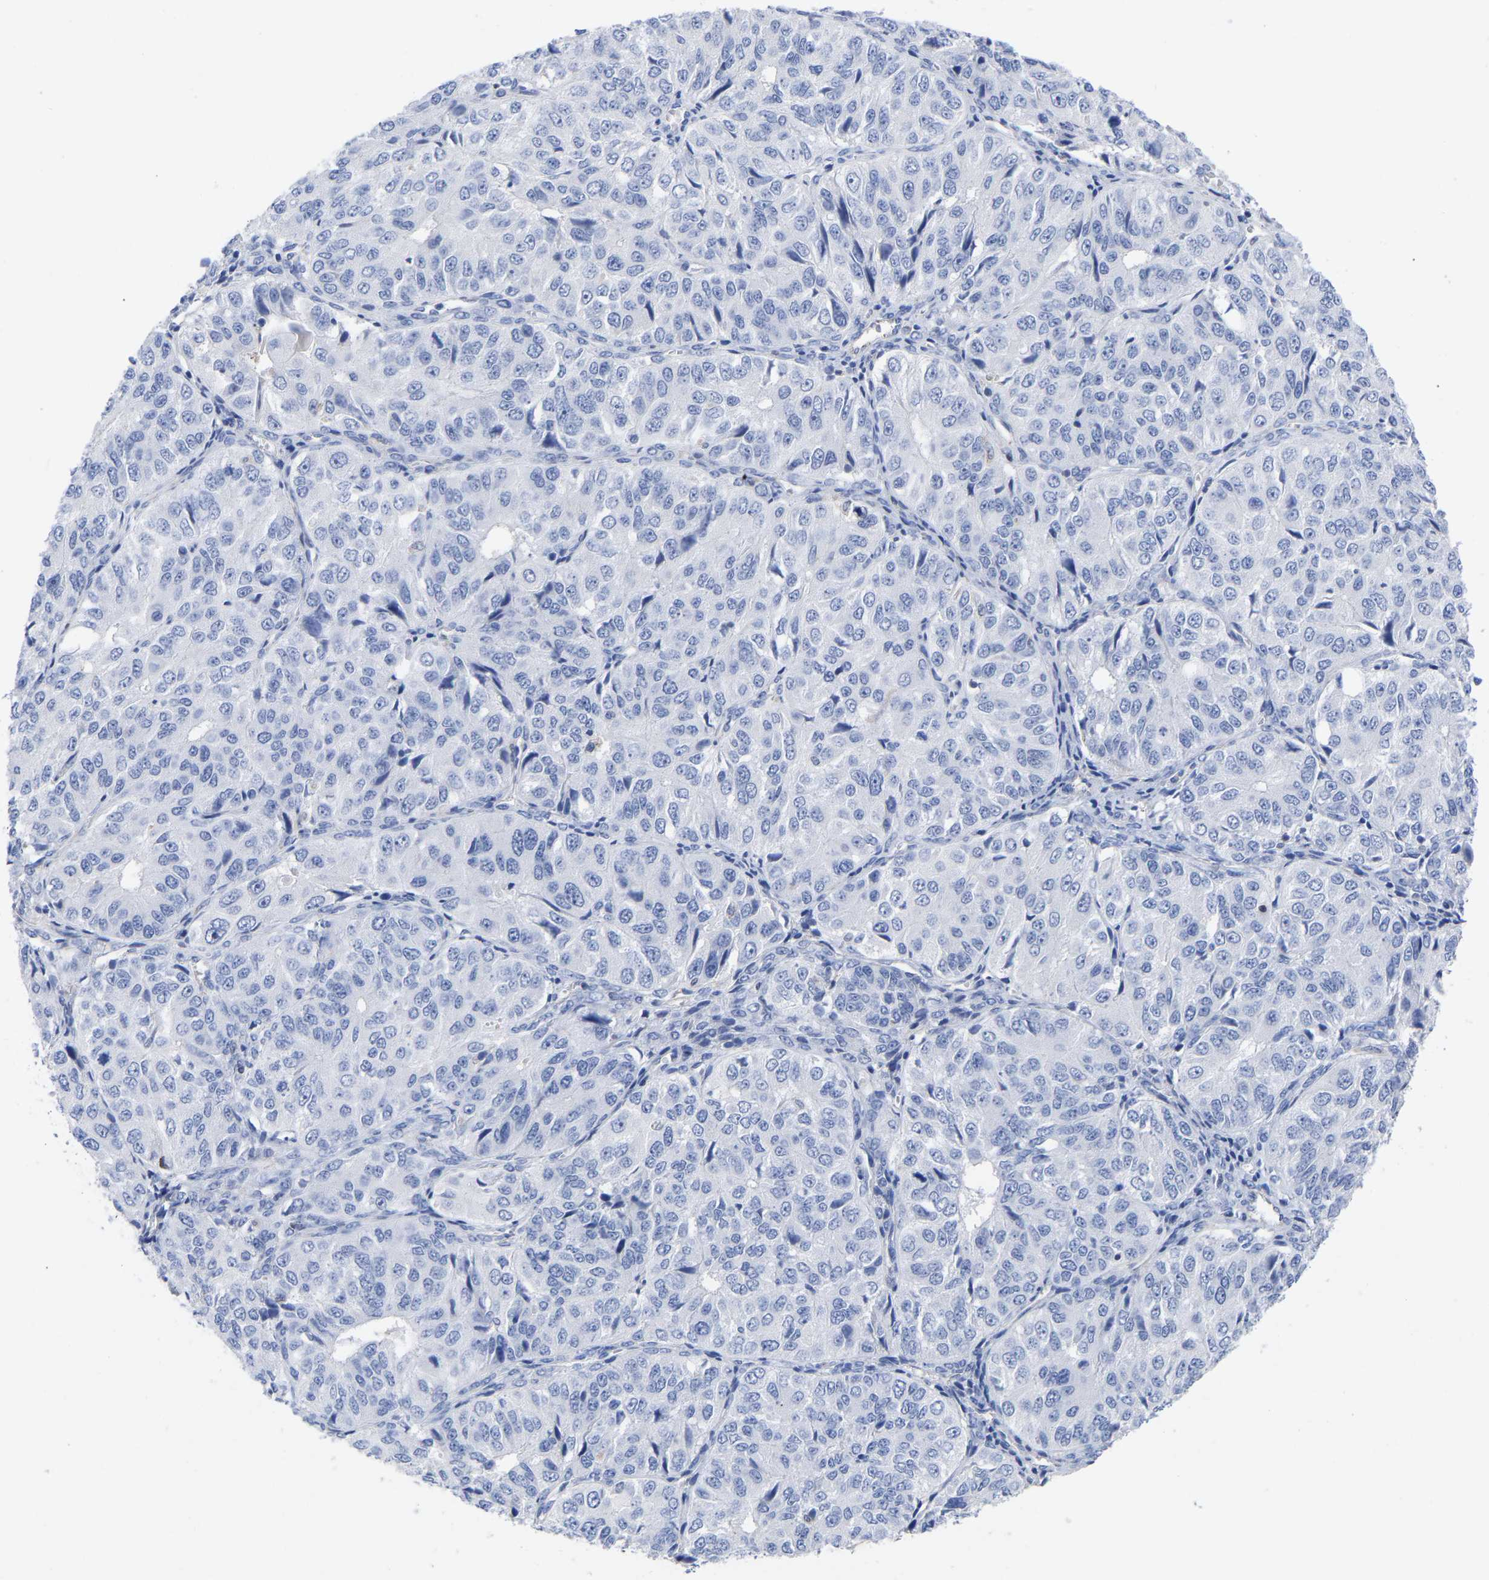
{"staining": {"intensity": "negative", "quantity": "none", "location": "none"}, "tissue": "ovarian cancer", "cell_type": "Tumor cells", "image_type": "cancer", "snomed": [{"axis": "morphology", "description": "Carcinoma, endometroid"}, {"axis": "topography", "description": "Ovary"}], "caption": "Tumor cells are negative for protein expression in human endometroid carcinoma (ovarian). (DAB (3,3'-diaminobenzidine) immunohistochemistry (IHC) visualized using brightfield microscopy, high magnification).", "gene": "GIMAP4", "patient": {"sex": "female", "age": 51}}